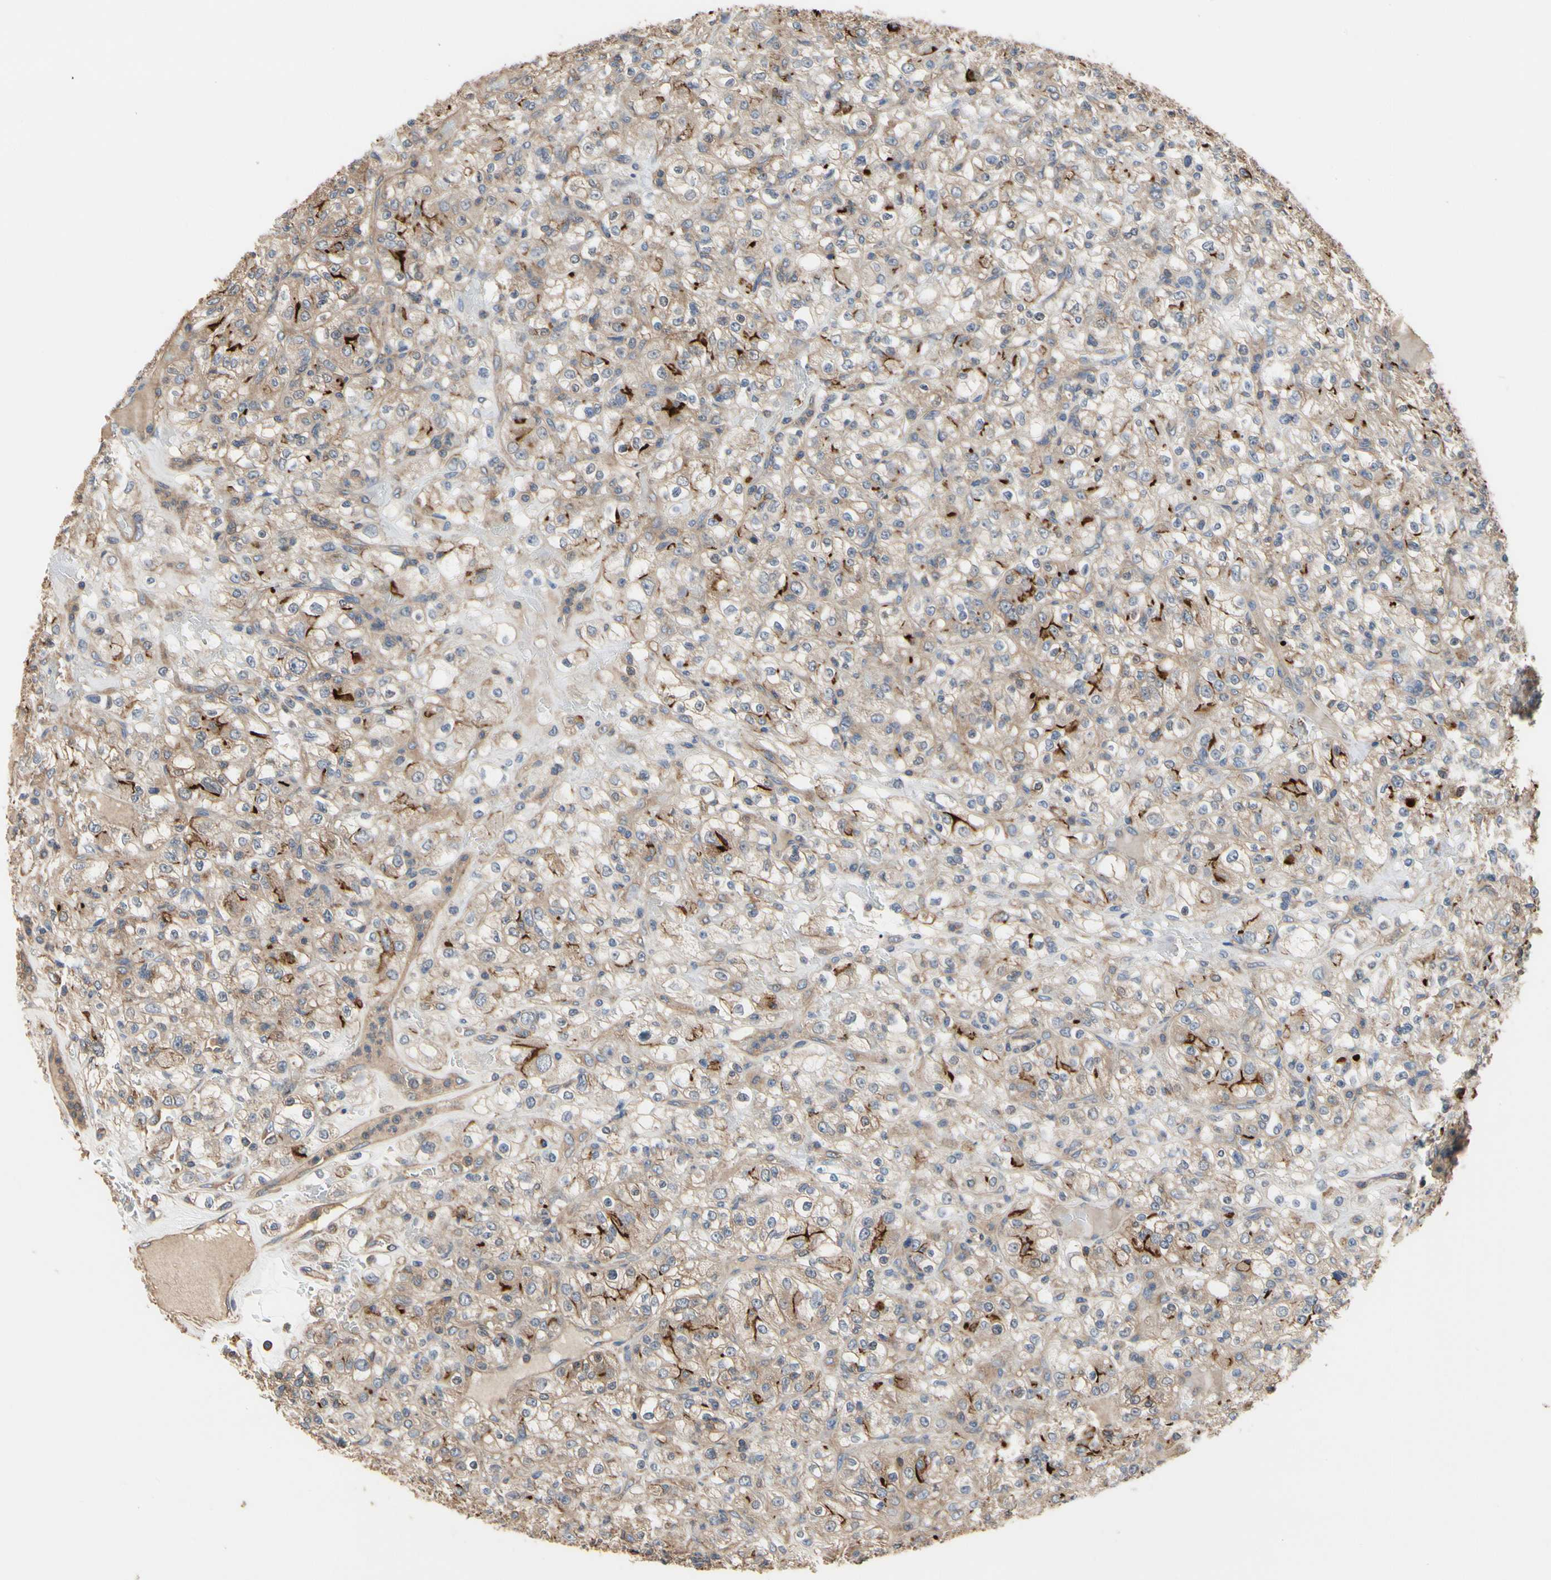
{"staining": {"intensity": "strong", "quantity": "<25%", "location": "cytoplasmic/membranous"}, "tissue": "renal cancer", "cell_type": "Tumor cells", "image_type": "cancer", "snomed": [{"axis": "morphology", "description": "Normal tissue, NOS"}, {"axis": "morphology", "description": "Adenocarcinoma, NOS"}, {"axis": "topography", "description": "Kidney"}], "caption": "Strong cytoplasmic/membranous protein expression is seen in about <25% of tumor cells in renal adenocarcinoma.", "gene": "PDZK1", "patient": {"sex": "female", "age": 72}}